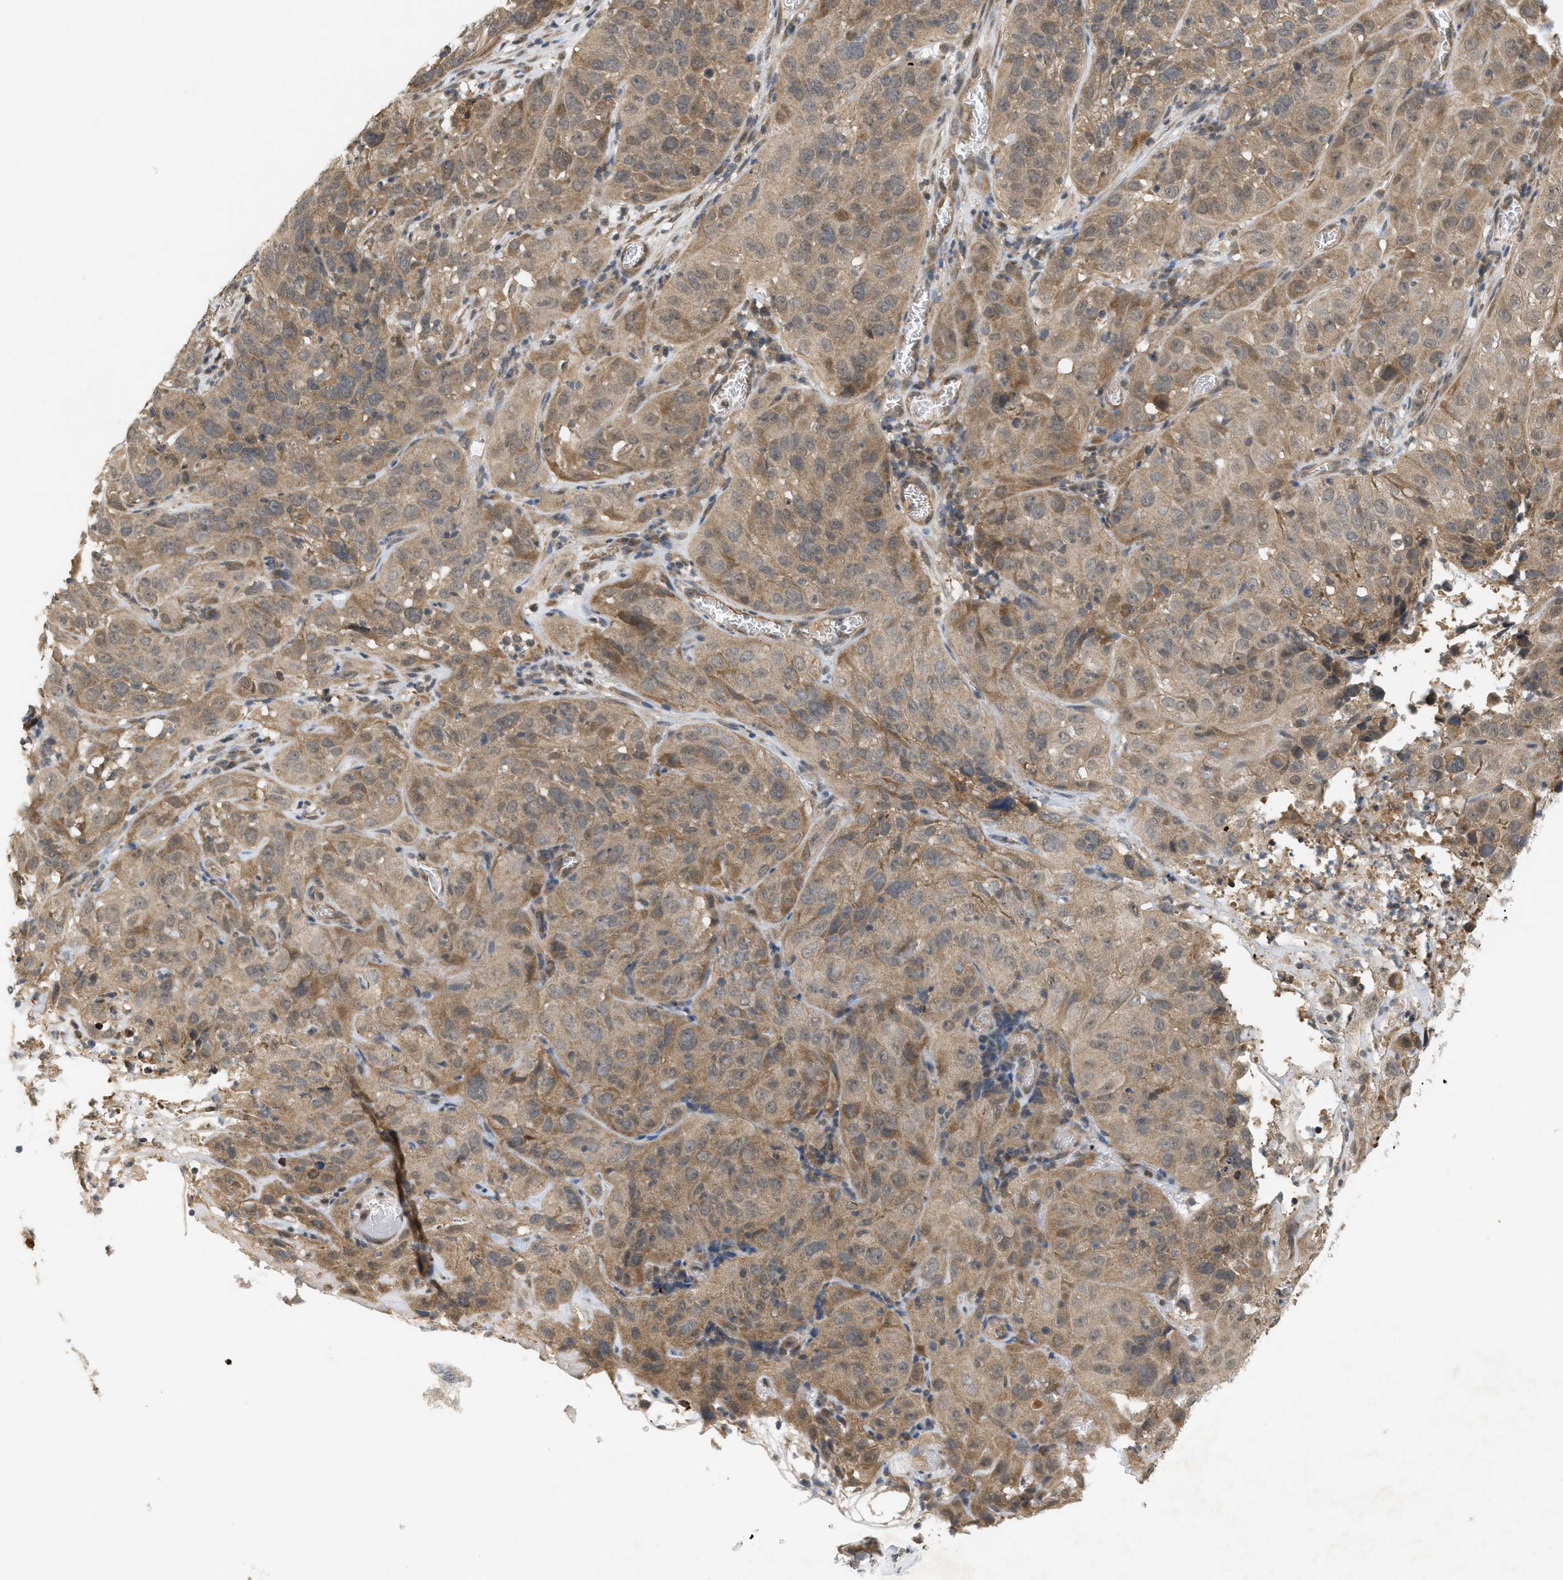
{"staining": {"intensity": "moderate", "quantity": ">75%", "location": "cytoplasmic/membranous"}, "tissue": "cervical cancer", "cell_type": "Tumor cells", "image_type": "cancer", "snomed": [{"axis": "morphology", "description": "Squamous cell carcinoma, NOS"}, {"axis": "topography", "description": "Cervix"}], "caption": "This photomicrograph displays immunohistochemistry staining of human squamous cell carcinoma (cervical), with medium moderate cytoplasmic/membranous staining in approximately >75% of tumor cells.", "gene": "PRKD1", "patient": {"sex": "female", "age": 32}}